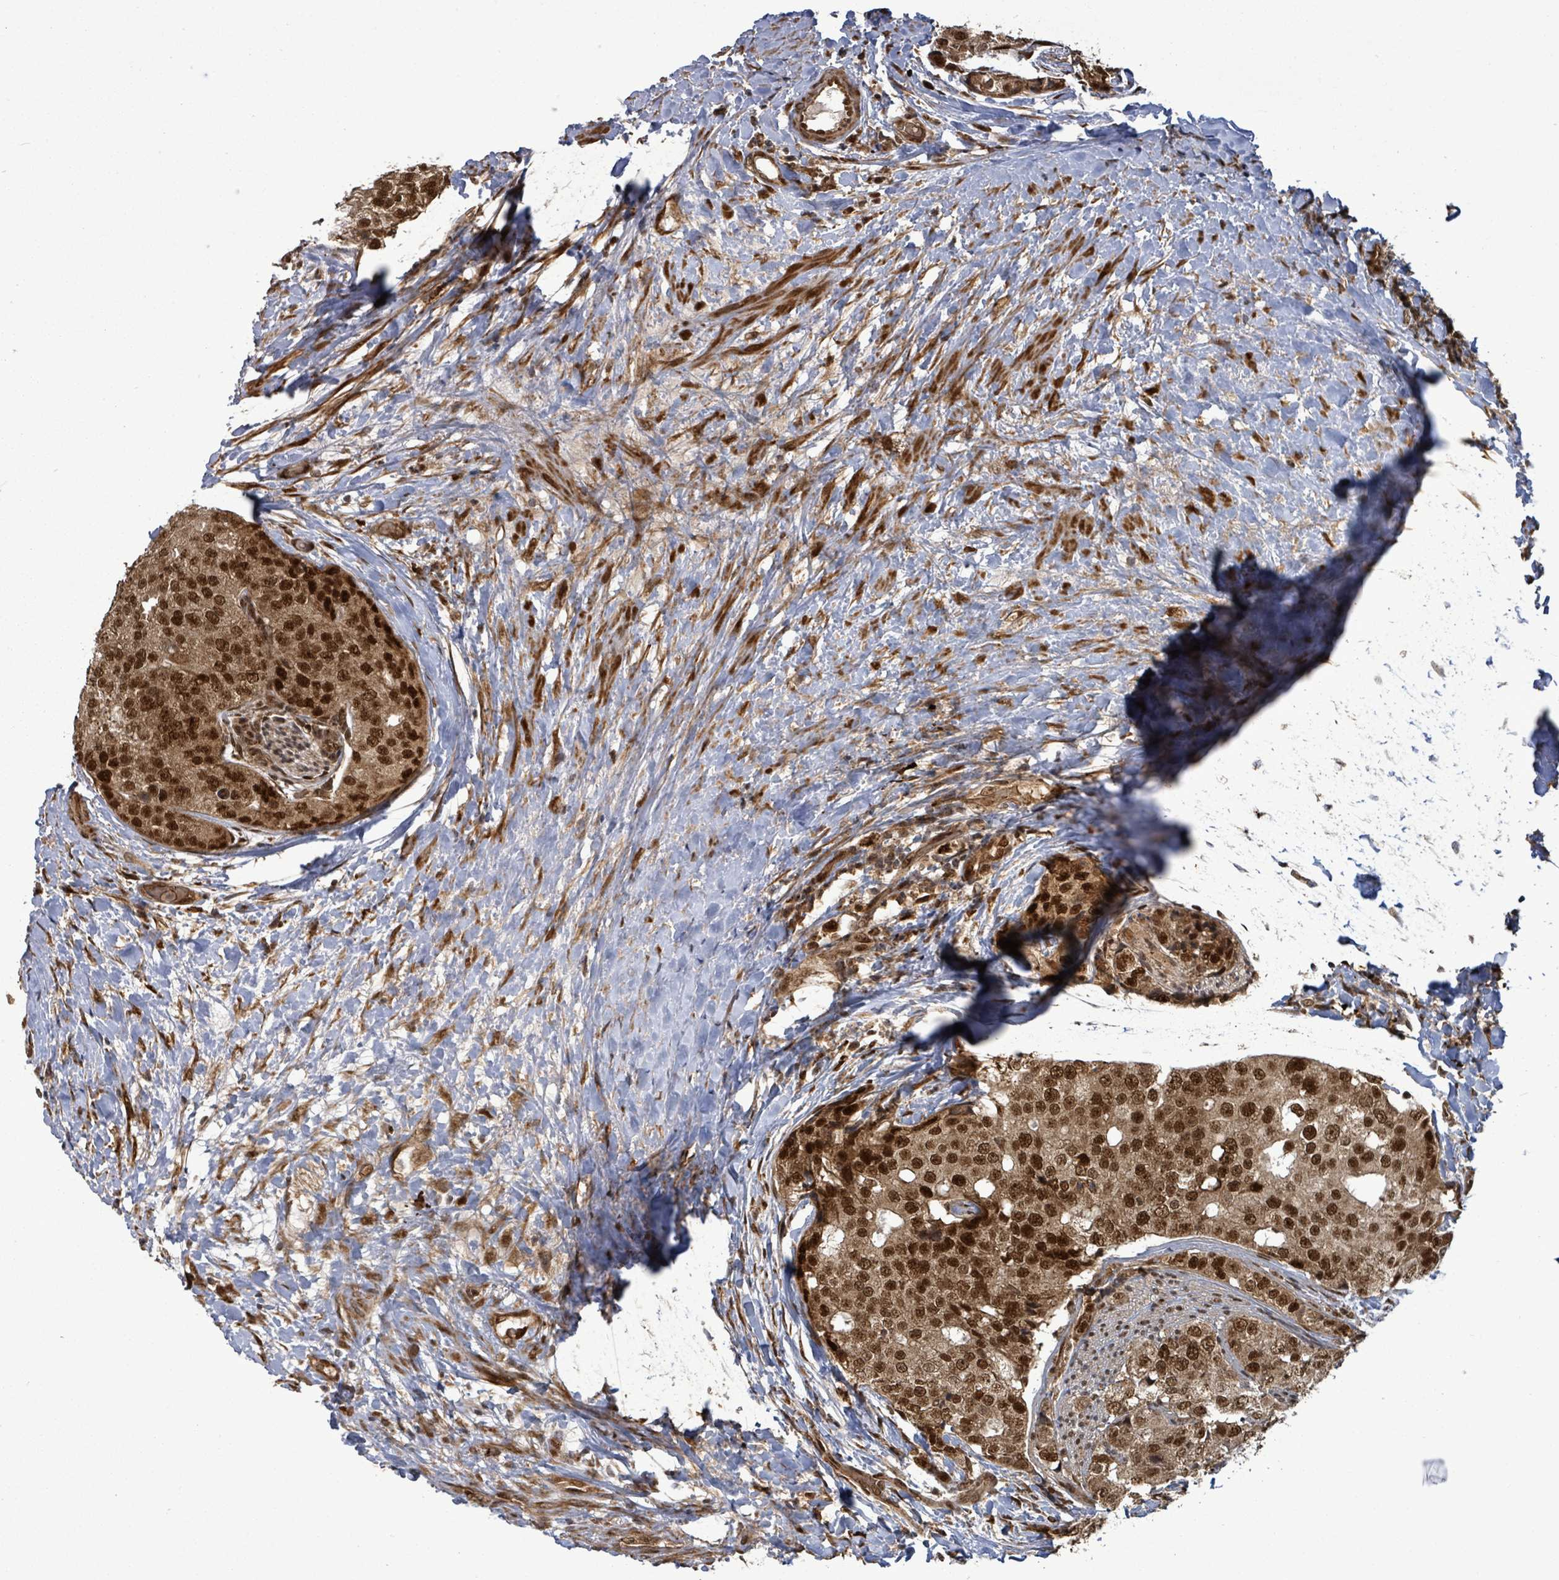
{"staining": {"intensity": "strong", "quantity": ">75%", "location": "cytoplasmic/membranous,nuclear"}, "tissue": "prostate cancer", "cell_type": "Tumor cells", "image_type": "cancer", "snomed": [{"axis": "morphology", "description": "Adenocarcinoma, High grade"}, {"axis": "topography", "description": "Prostate"}], "caption": "Tumor cells exhibit high levels of strong cytoplasmic/membranous and nuclear staining in approximately >75% of cells in human high-grade adenocarcinoma (prostate). (DAB = brown stain, brightfield microscopy at high magnification).", "gene": "PATZ1", "patient": {"sex": "male", "age": 49}}